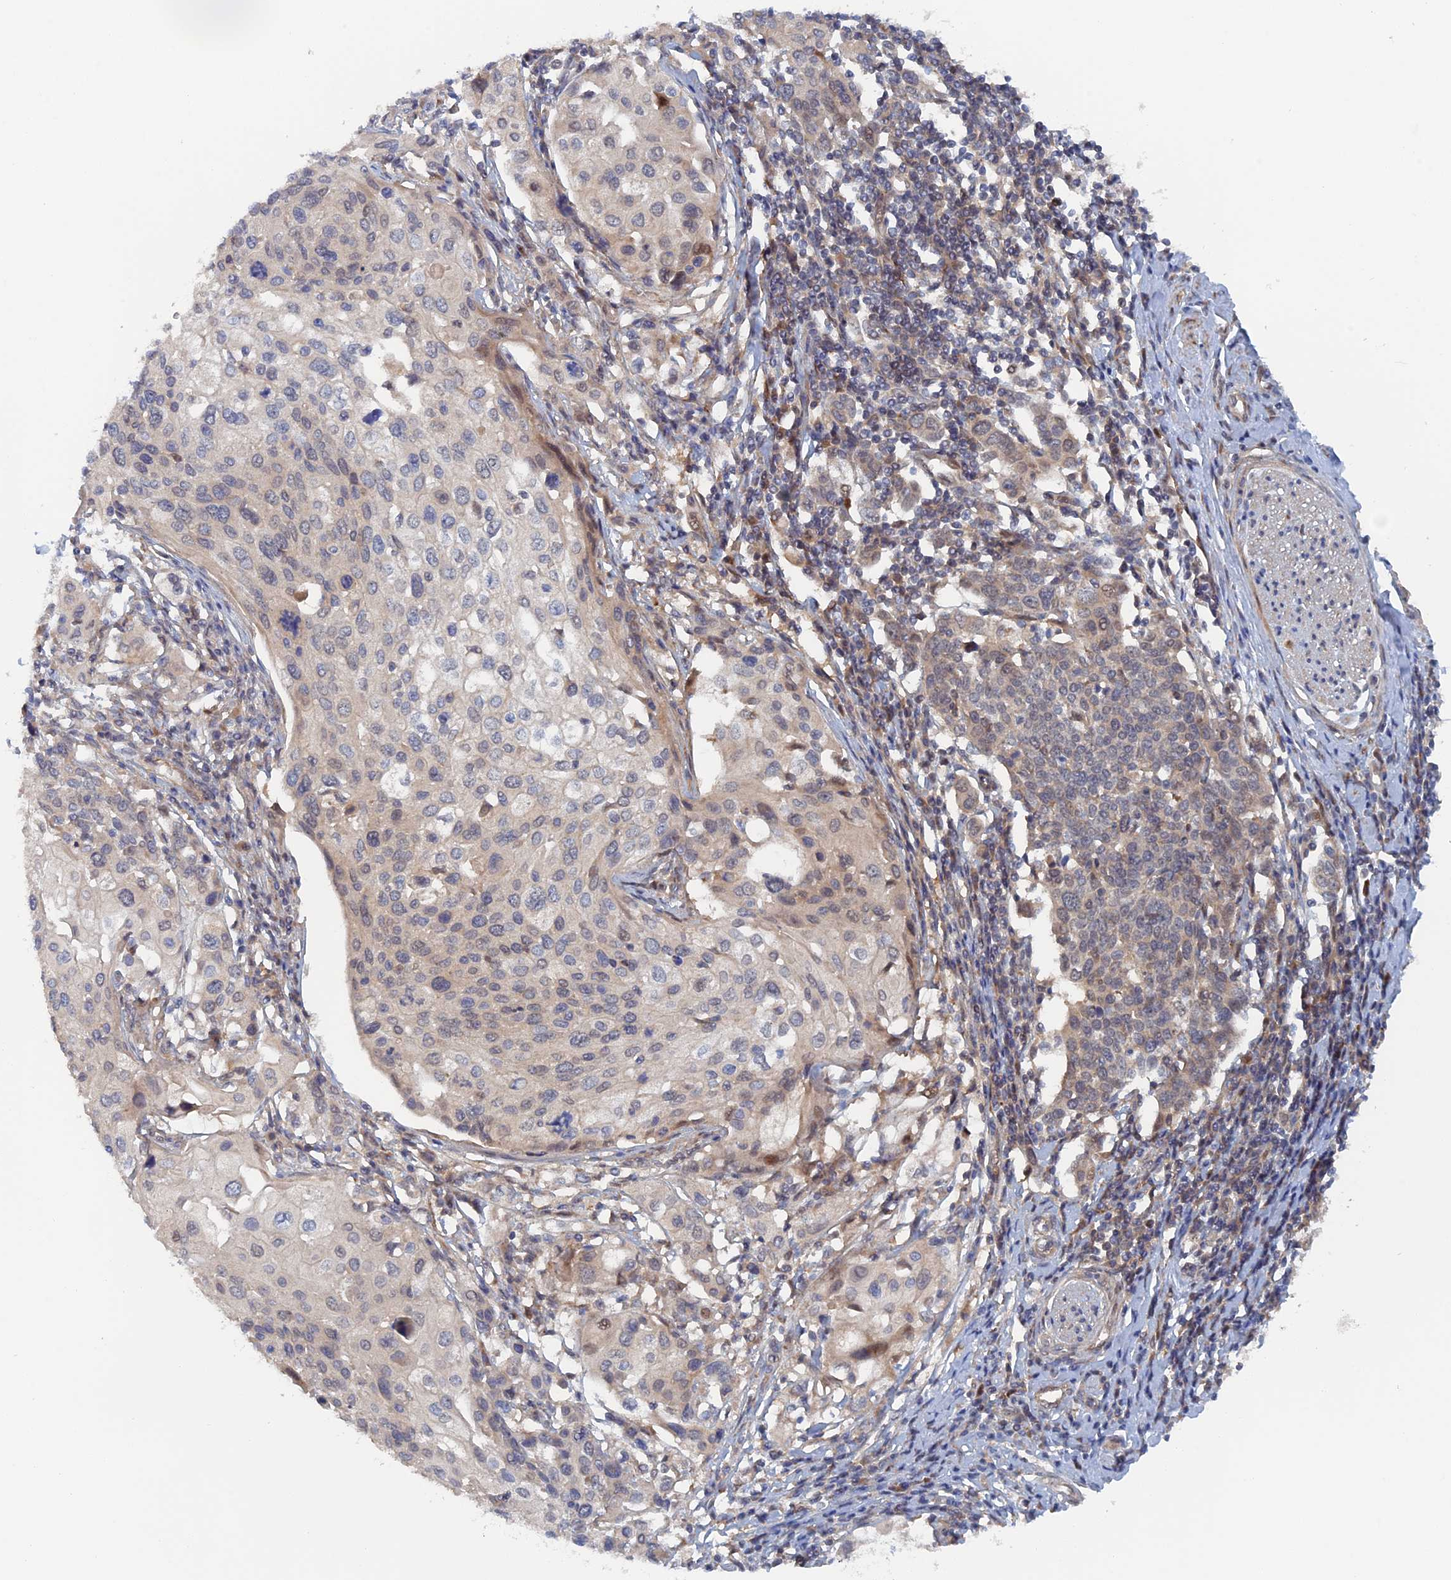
{"staining": {"intensity": "weak", "quantity": "<25%", "location": "cytoplasmic/membranous,nuclear"}, "tissue": "cervical cancer", "cell_type": "Tumor cells", "image_type": "cancer", "snomed": [{"axis": "morphology", "description": "Squamous cell carcinoma, NOS"}, {"axis": "topography", "description": "Cervix"}], "caption": "Tumor cells show no significant protein staining in cervical squamous cell carcinoma.", "gene": "ELOVL6", "patient": {"sex": "female", "age": 44}}